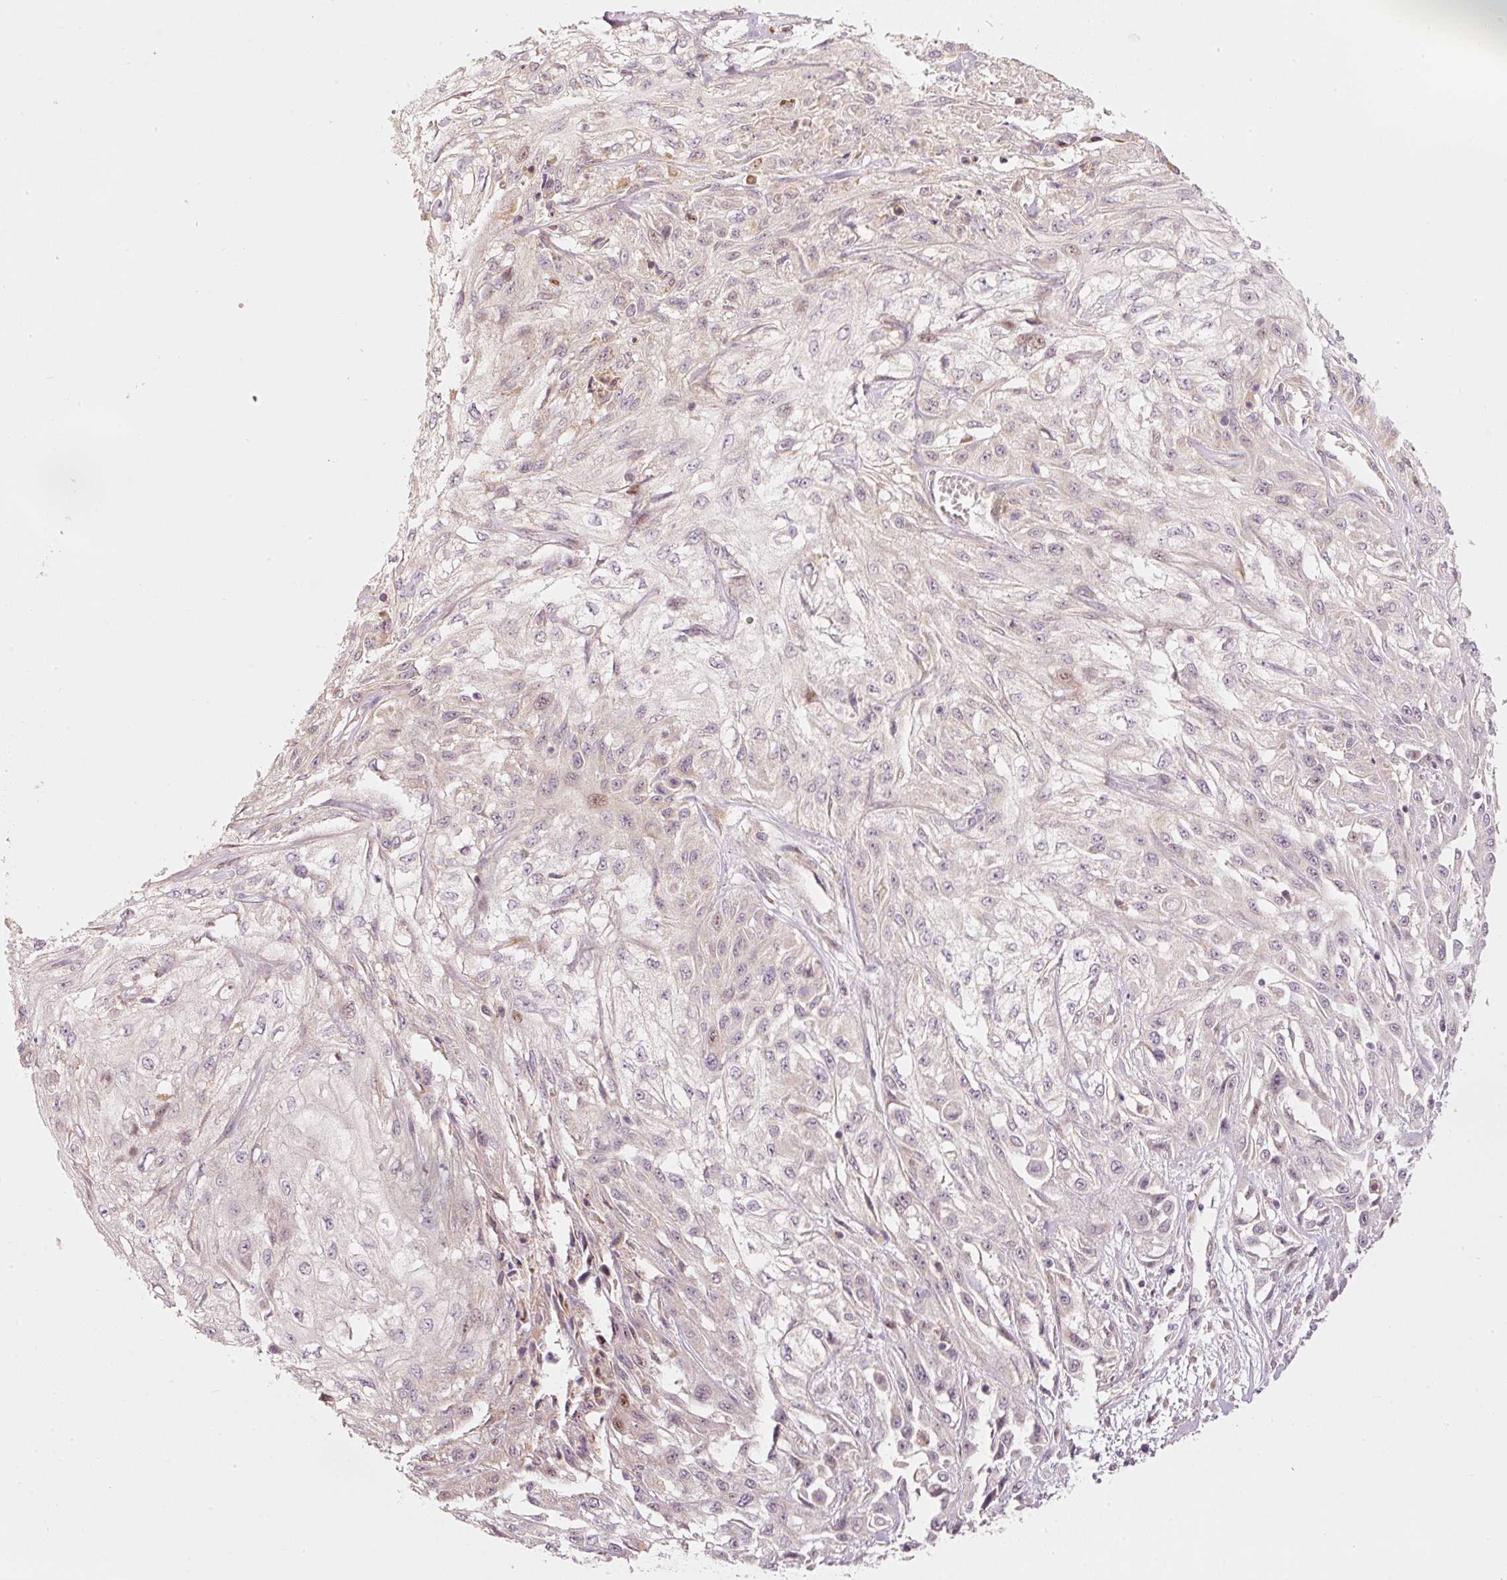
{"staining": {"intensity": "negative", "quantity": "none", "location": "none"}, "tissue": "skin cancer", "cell_type": "Tumor cells", "image_type": "cancer", "snomed": [{"axis": "morphology", "description": "Squamous cell carcinoma, NOS"}, {"axis": "morphology", "description": "Squamous cell carcinoma, metastatic, NOS"}, {"axis": "topography", "description": "Skin"}, {"axis": "topography", "description": "Lymph node"}], "caption": "Skin squamous cell carcinoma stained for a protein using immunohistochemistry (IHC) shows no expression tumor cells.", "gene": "MAP10", "patient": {"sex": "male", "age": 75}}